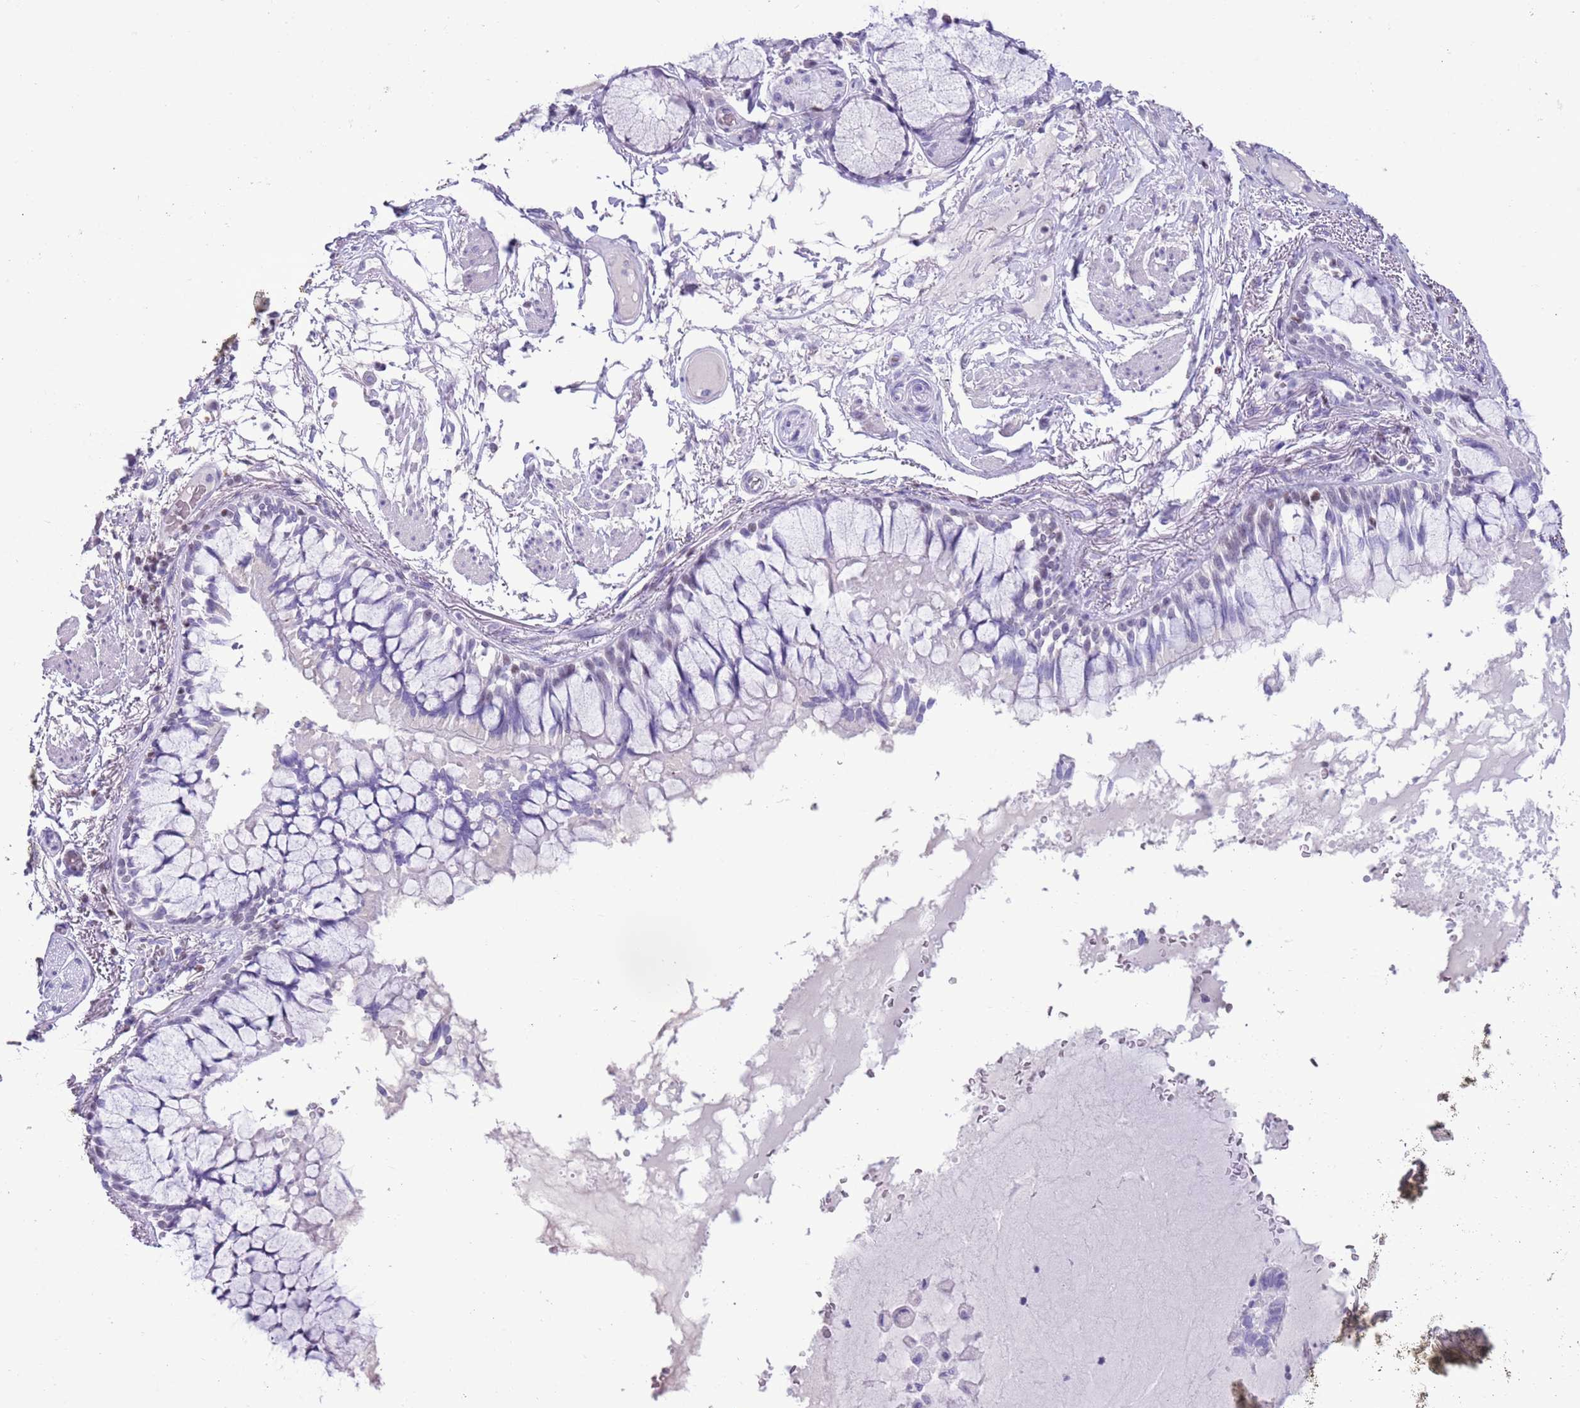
{"staining": {"intensity": "weak", "quantity": "<25%", "location": "nuclear"}, "tissue": "bronchus", "cell_type": "Respiratory epithelial cells", "image_type": "normal", "snomed": [{"axis": "morphology", "description": "Normal tissue, NOS"}, {"axis": "topography", "description": "Bronchus"}], "caption": "Immunohistochemical staining of benign human bronchus shows no significant positivity in respiratory epithelial cells.", "gene": "BCL11B", "patient": {"sex": "male", "age": 70}}